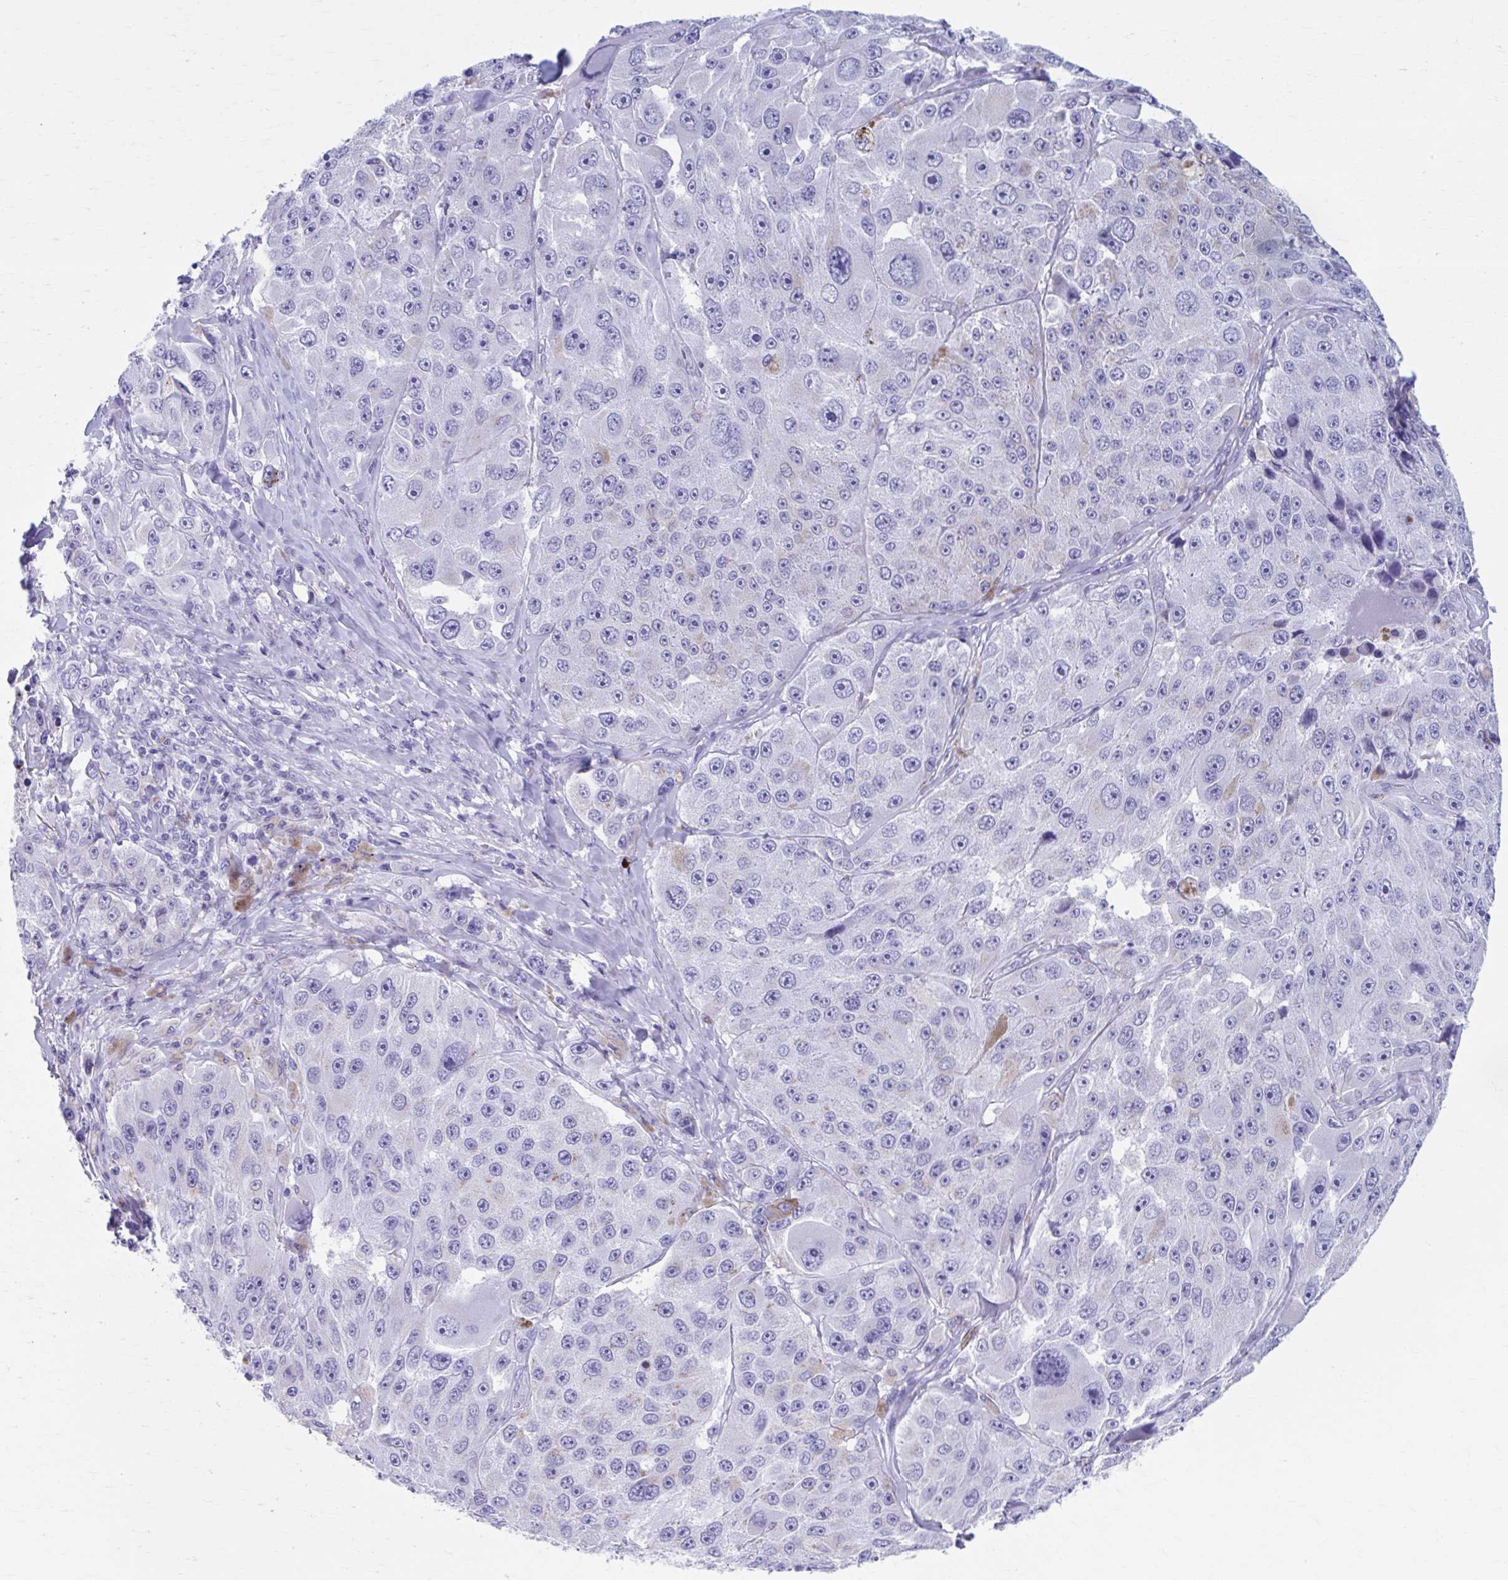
{"staining": {"intensity": "negative", "quantity": "none", "location": "none"}, "tissue": "melanoma", "cell_type": "Tumor cells", "image_type": "cancer", "snomed": [{"axis": "morphology", "description": "Malignant melanoma, Metastatic site"}, {"axis": "topography", "description": "Lymph node"}], "caption": "The image shows no staining of tumor cells in malignant melanoma (metastatic site).", "gene": "KCNE2", "patient": {"sex": "male", "age": 62}}